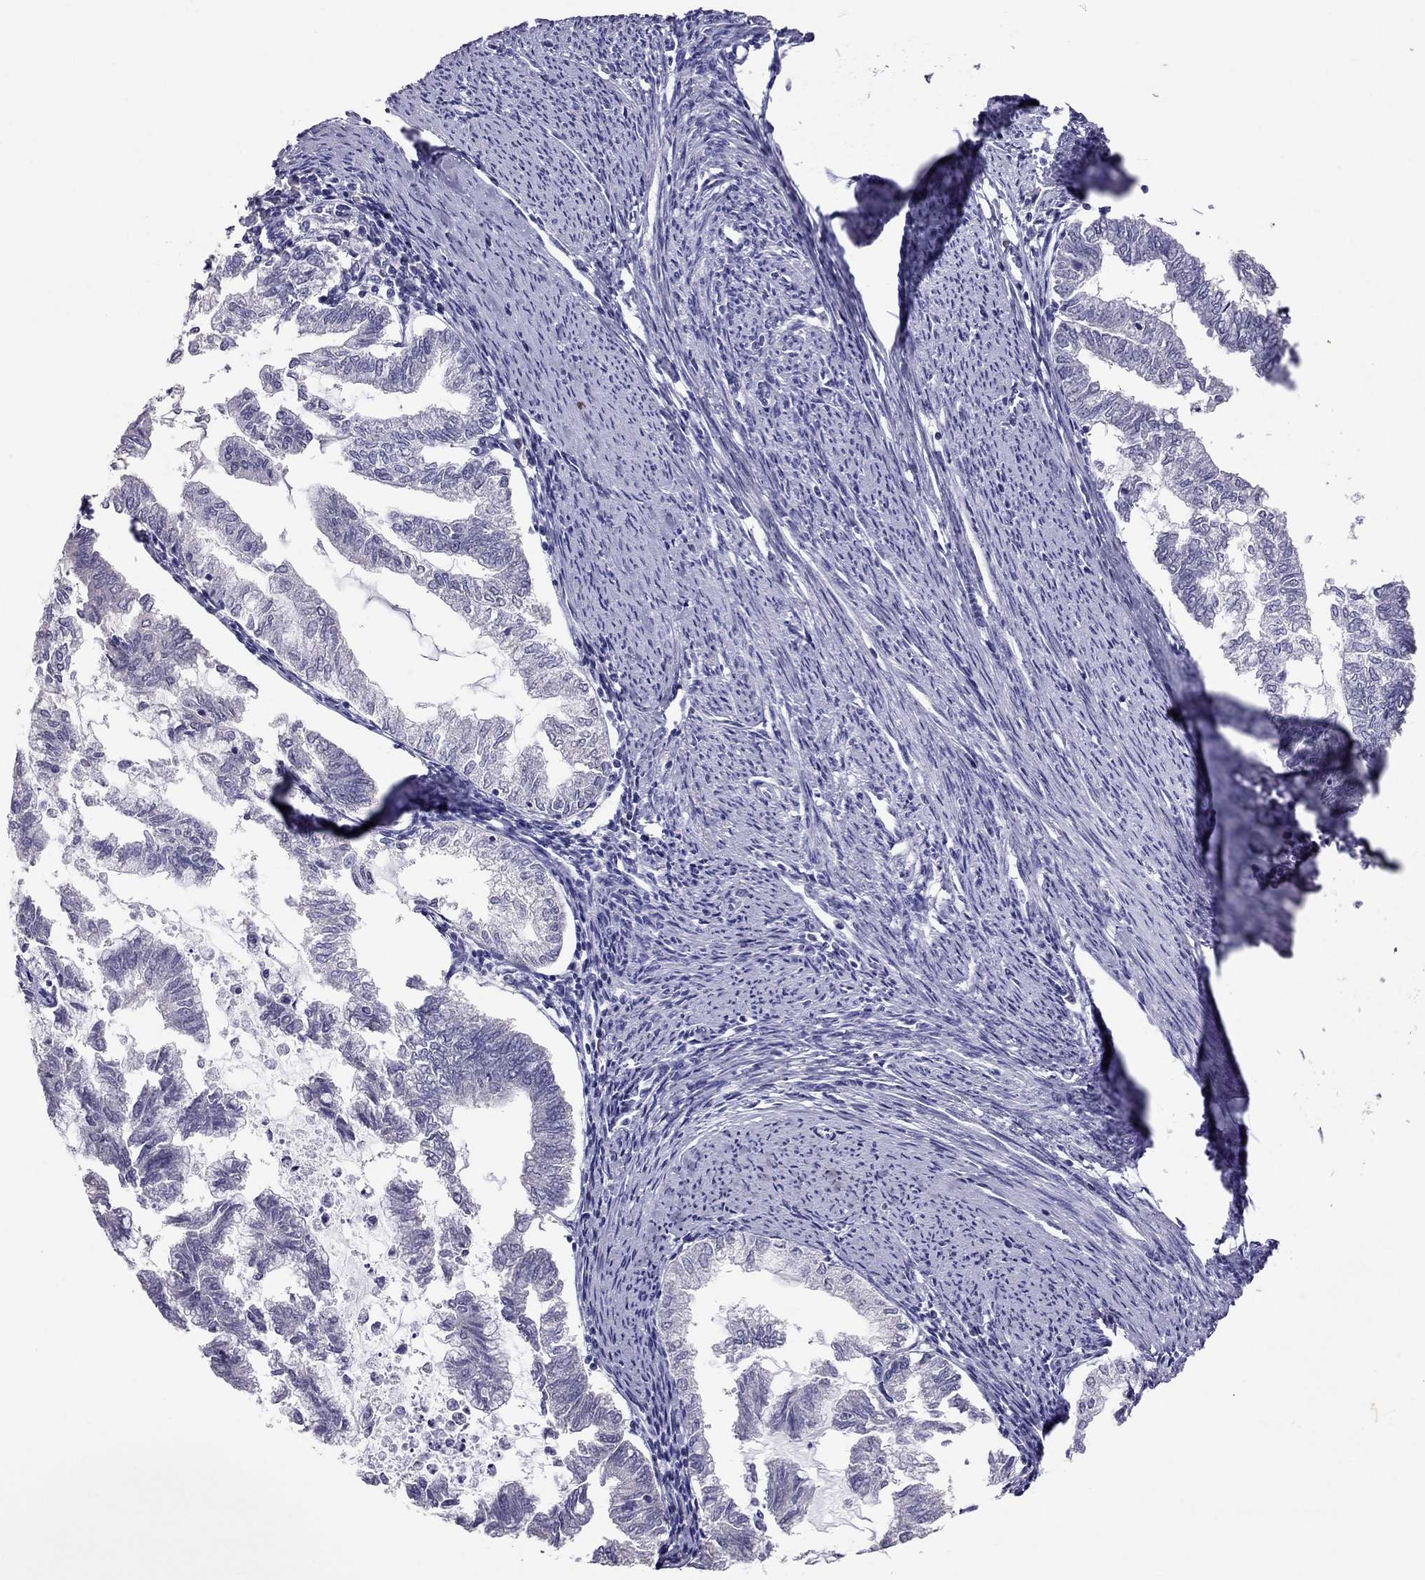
{"staining": {"intensity": "negative", "quantity": "none", "location": "none"}, "tissue": "endometrial cancer", "cell_type": "Tumor cells", "image_type": "cancer", "snomed": [{"axis": "morphology", "description": "Adenocarcinoma, NOS"}, {"axis": "topography", "description": "Endometrium"}], "caption": "A histopathology image of human endometrial cancer is negative for staining in tumor cells.", "gene": "PSMB11", "patient": {"sex": "female", "age": 79}}